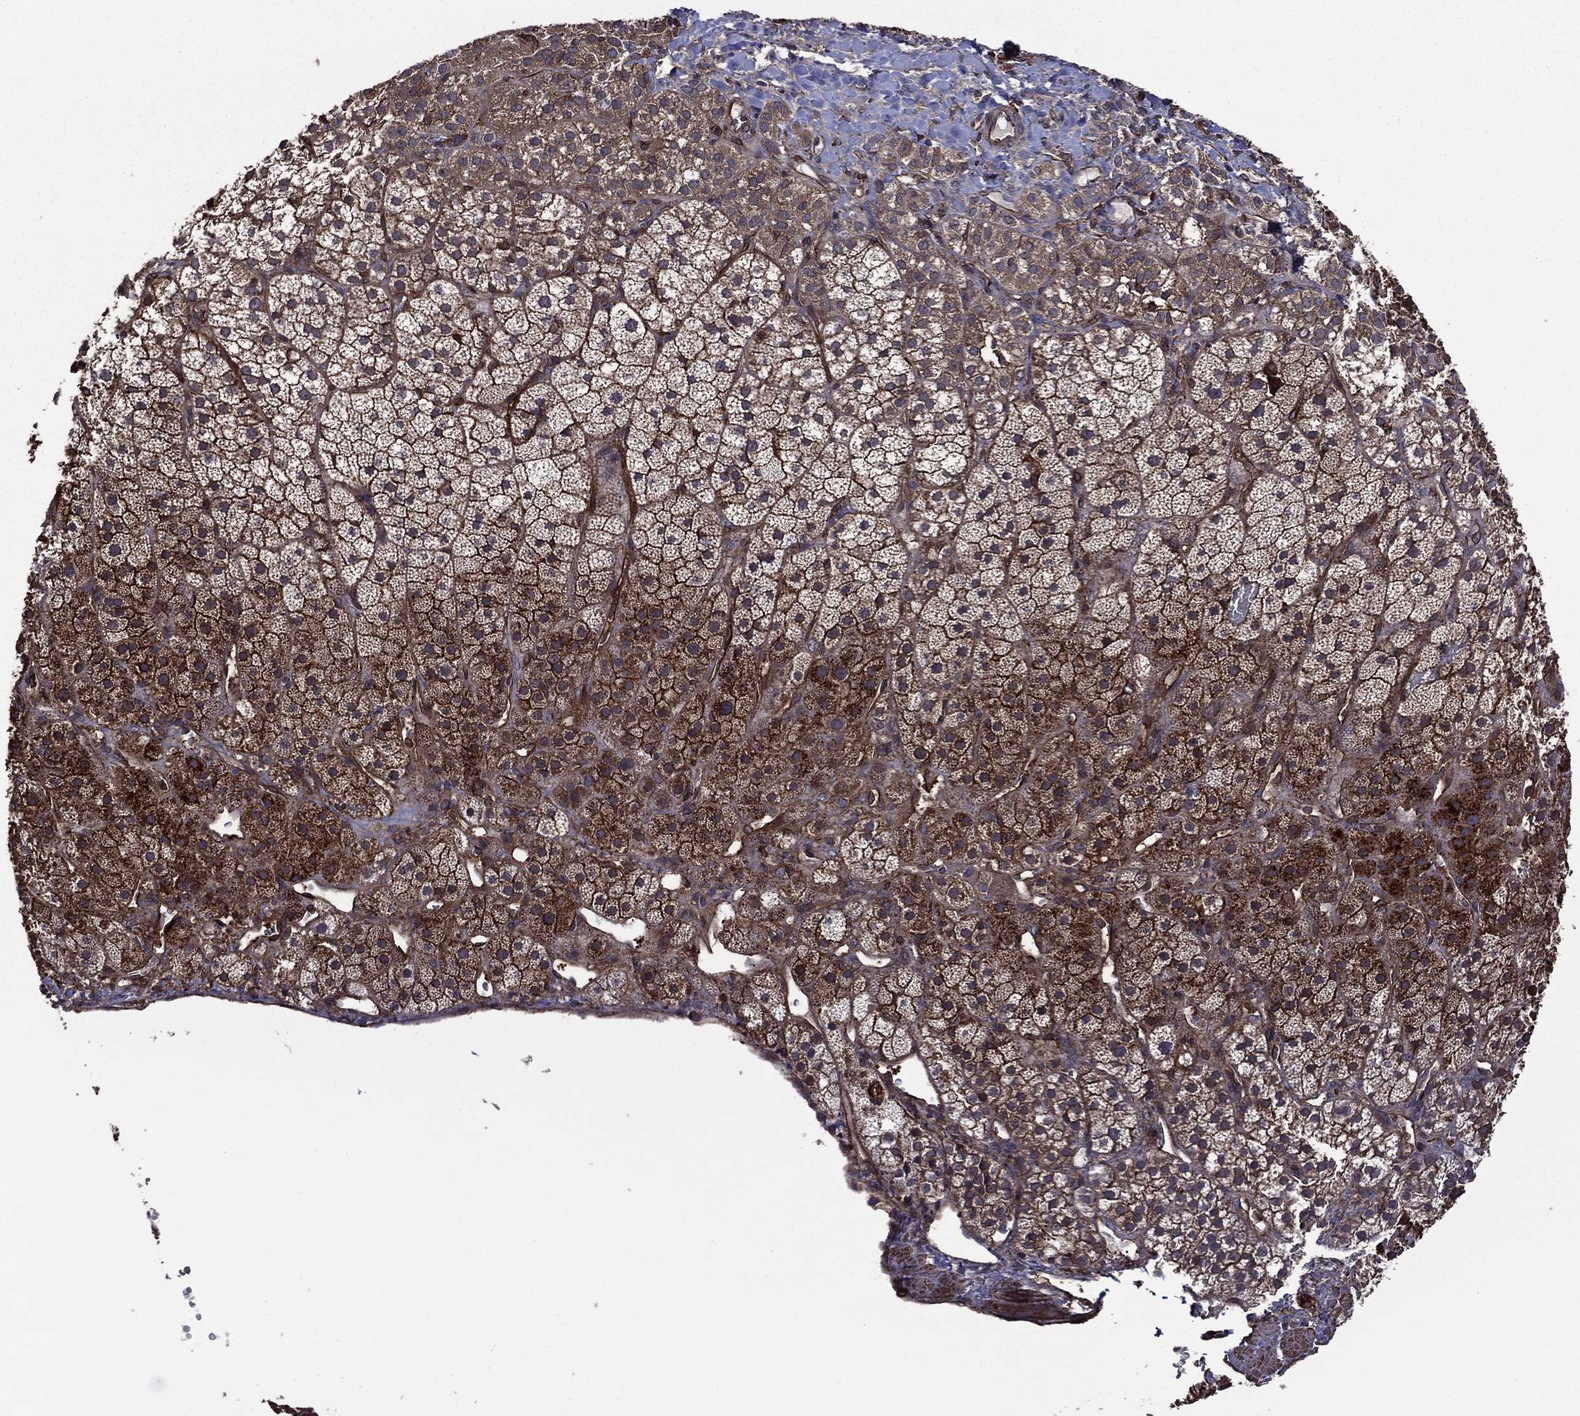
{"staining": {"intensity": "strong", "quantity": ">75%", "location": "cytoplasmic/membranous"}, "tissue": "adrenal gland", "cell_type": "Glandular cells", "image_type": "normal", "snomed": [{"axis": "morphology", "description": "Normal tissue, NOS"}, {"axis": "topography", "description": "Adrenal gland"}], "caption": "Immunohistochemical staining of normal adrenal gland exhibits high levels of strong cytoplasmic/membranous staining in about >75% of glandular cells. Using DAB (3,3'-diaminobenzidine) (brown) and hematoxylin (blue) stains, captured at high magnification using brightfield microscopy.", "gene": "PLPP3", "patient": {"sex": "male", "age": 57}}